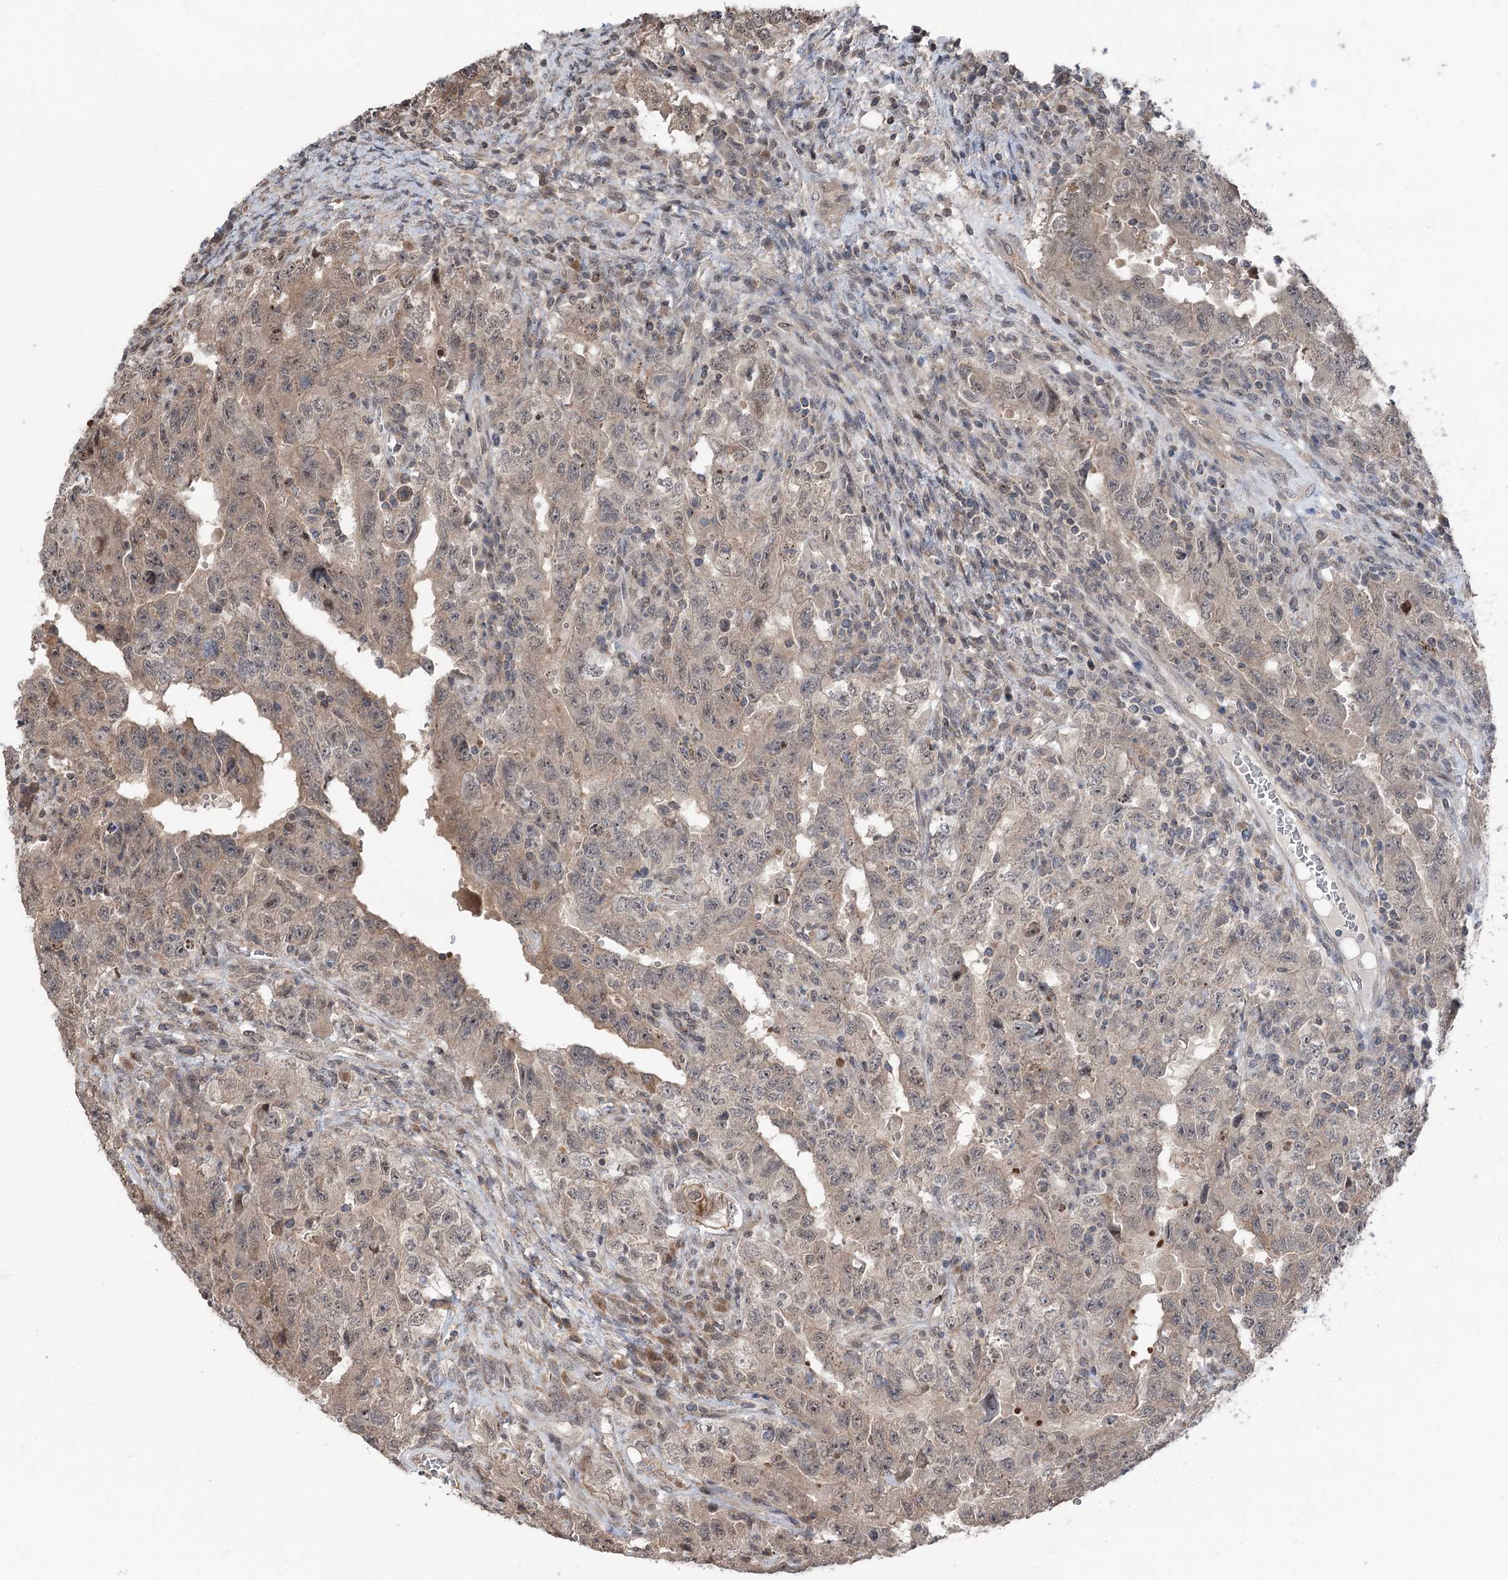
{"staining": {"intensity": "weak", "quantity": ">75%", "location": "cytoplasmic/membranous,nuclear"}, "tissue": "testis cancer", "cell_type": "Tumor cells", "image_type": "cancer", "snomed": [{"axis": "morphology", "description": "Carcinoma, Embryonal, NOS"}, {"axis": "topography", "description": "Testis"}], "caption": "IHC histopathology image of testis cancer stained for a protein (brown), which reveals low levels of weak cytoplasmic/membranous and nuclear staining in about >75% of tumor cells.", "gene": "CCSER2", "patient": {"sex": "male", "age": 26}}